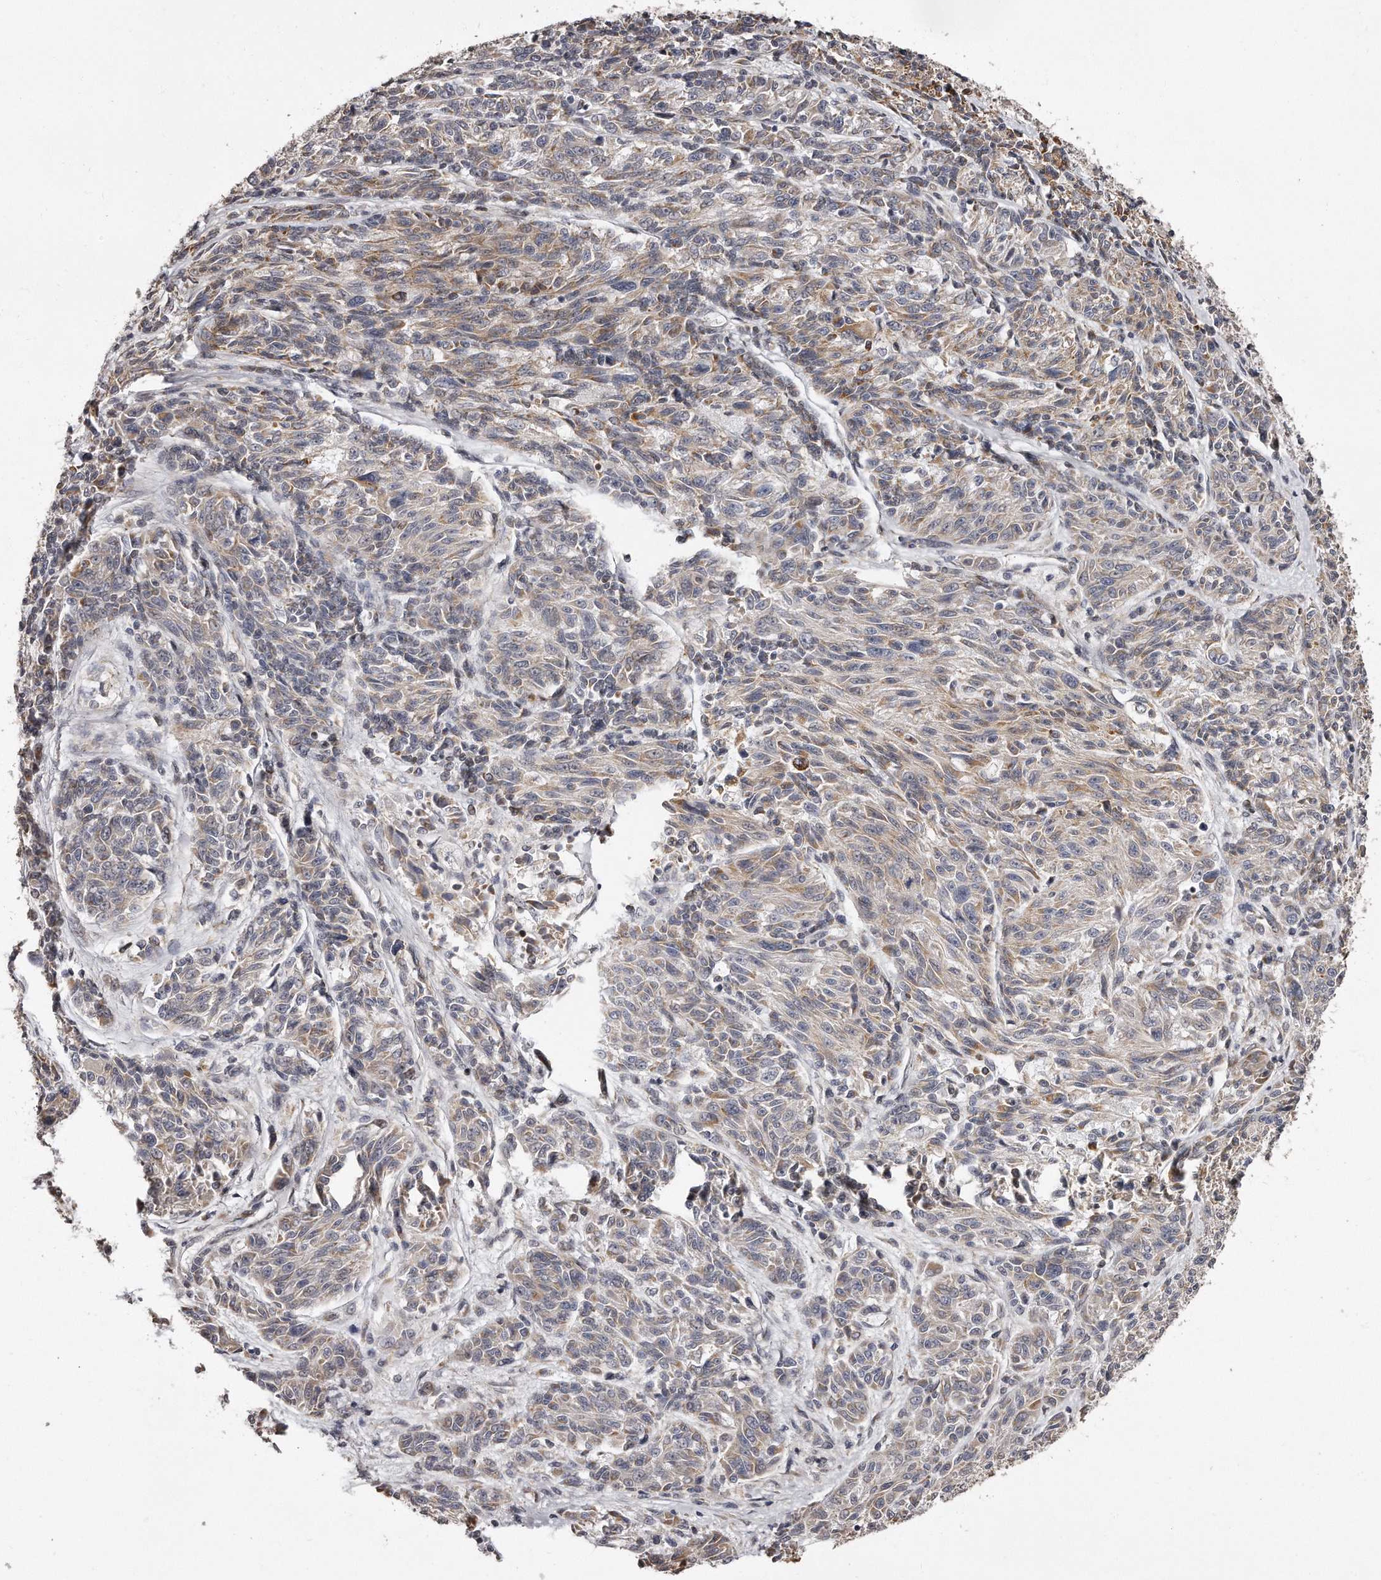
{"staining": {"intensity": "weak", "quantity": ">75%", "location": "cytoplasmic/membranous"}, "tissue": "melanoma", "cell_type": "Tumor cells", "image_type": "cancer", "snomed": [{"axis": "morphology", "description": "Malignant melanoma, NOS"}, {"axis": "topography", "description": "Skin"}], "caption": "A brown stain highlights weak cytoplasmic/membranous staining of a protein in malignant melanoma tumor cells. (brown staining indicates protein expression, while blue staining denotes nuclei).", "gene": "TRAPPC14", "patient": {"sex": "male", "age": 53}}